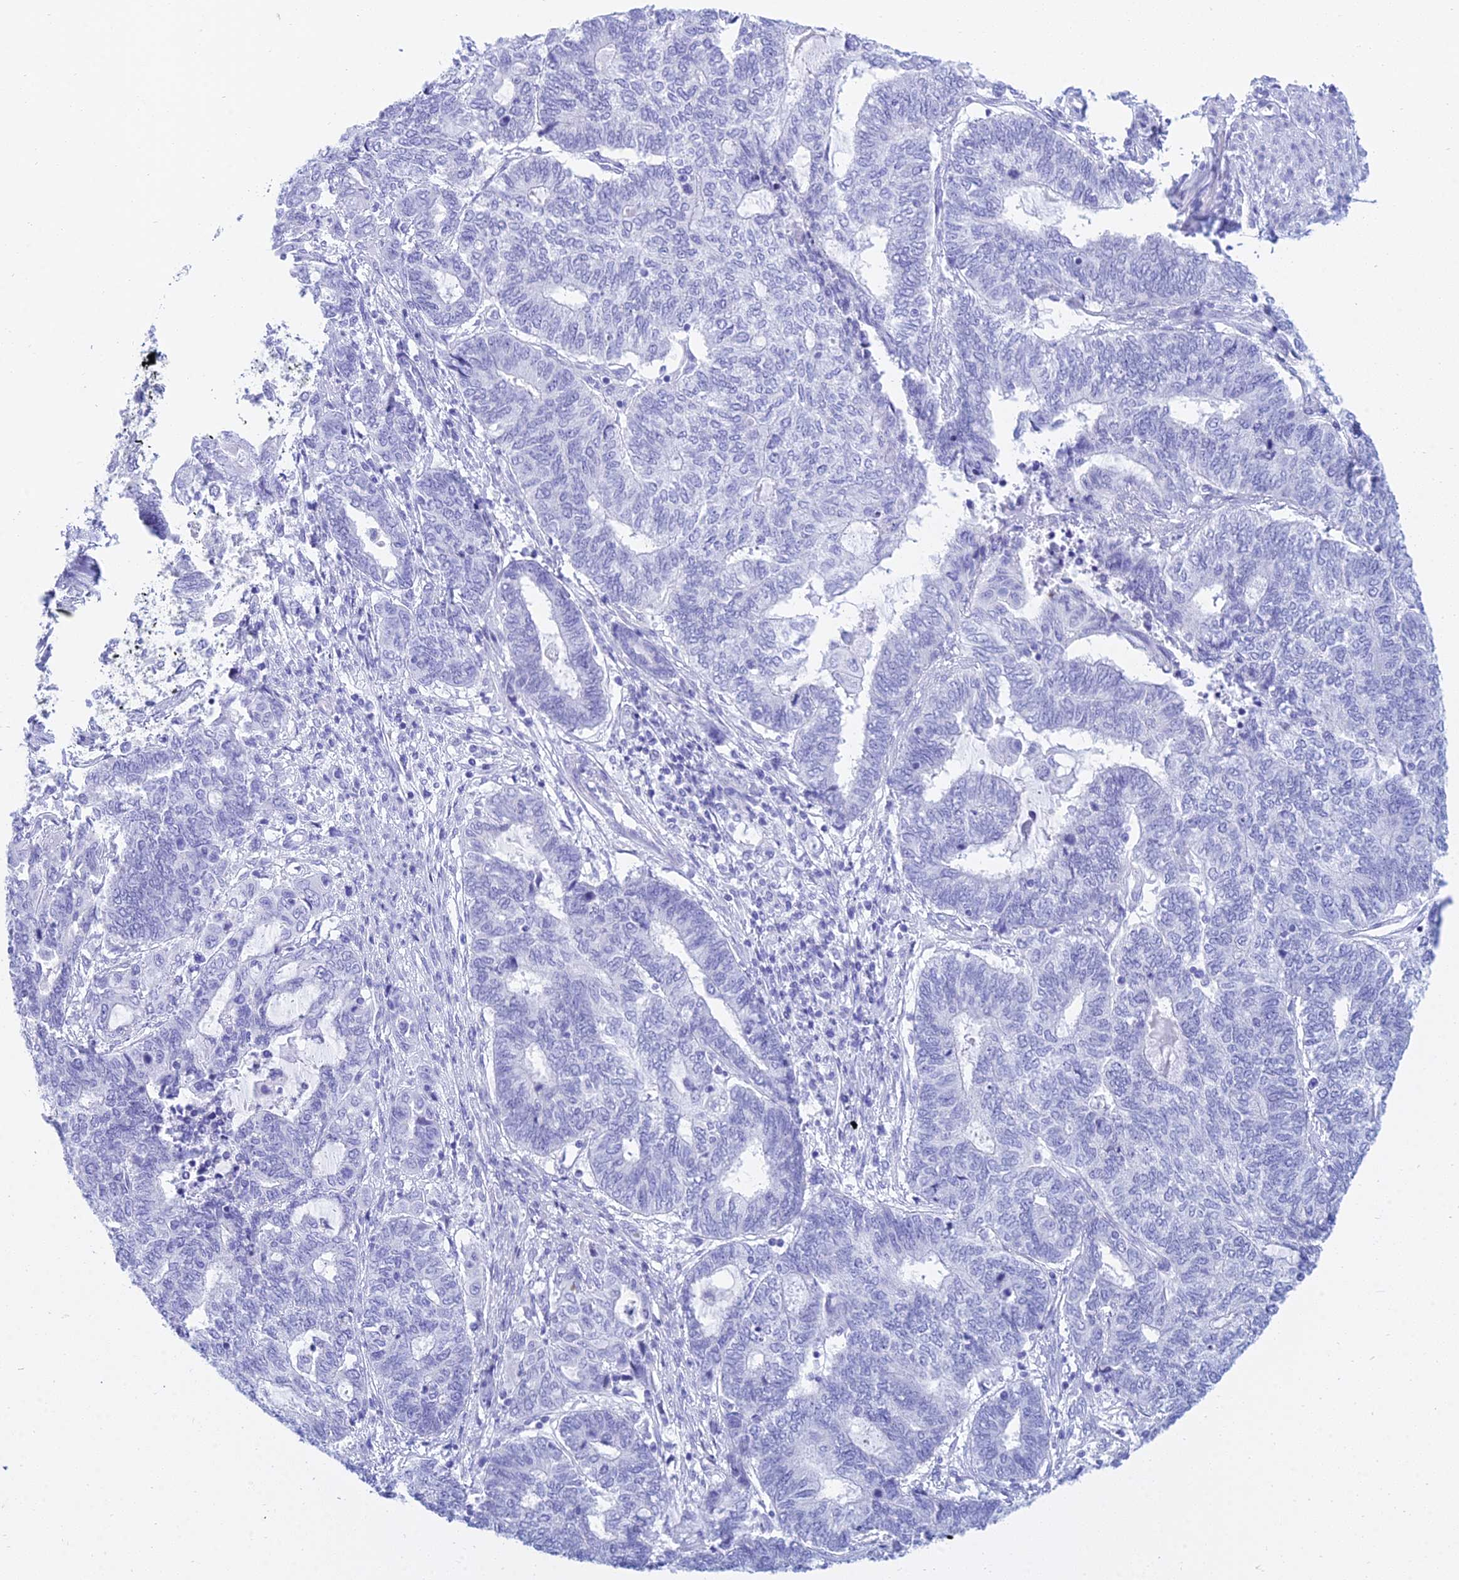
{"staining": {"intensity": "negative", "quantity": "none", "location": "none"}, "tissue": "endometrial cancer", "cell_type": "Tumor cells", "image_type": "cancer", "snomed": [{"axis": "morphology", "description": "Adenocarcinoma, NOS"}, {"axis": "topography", "description": "Uterus"}, {"axis": "topography", "description": "Endometrium"}], "caption": "Immunohistochemistry (IHC) histopathology image of endometrial adenocarcinoma stained for a protein (brown), which reveals no staining in tumor cells.", "gene": "PATE4", "patient": {"sex": "female", "age": 70}}